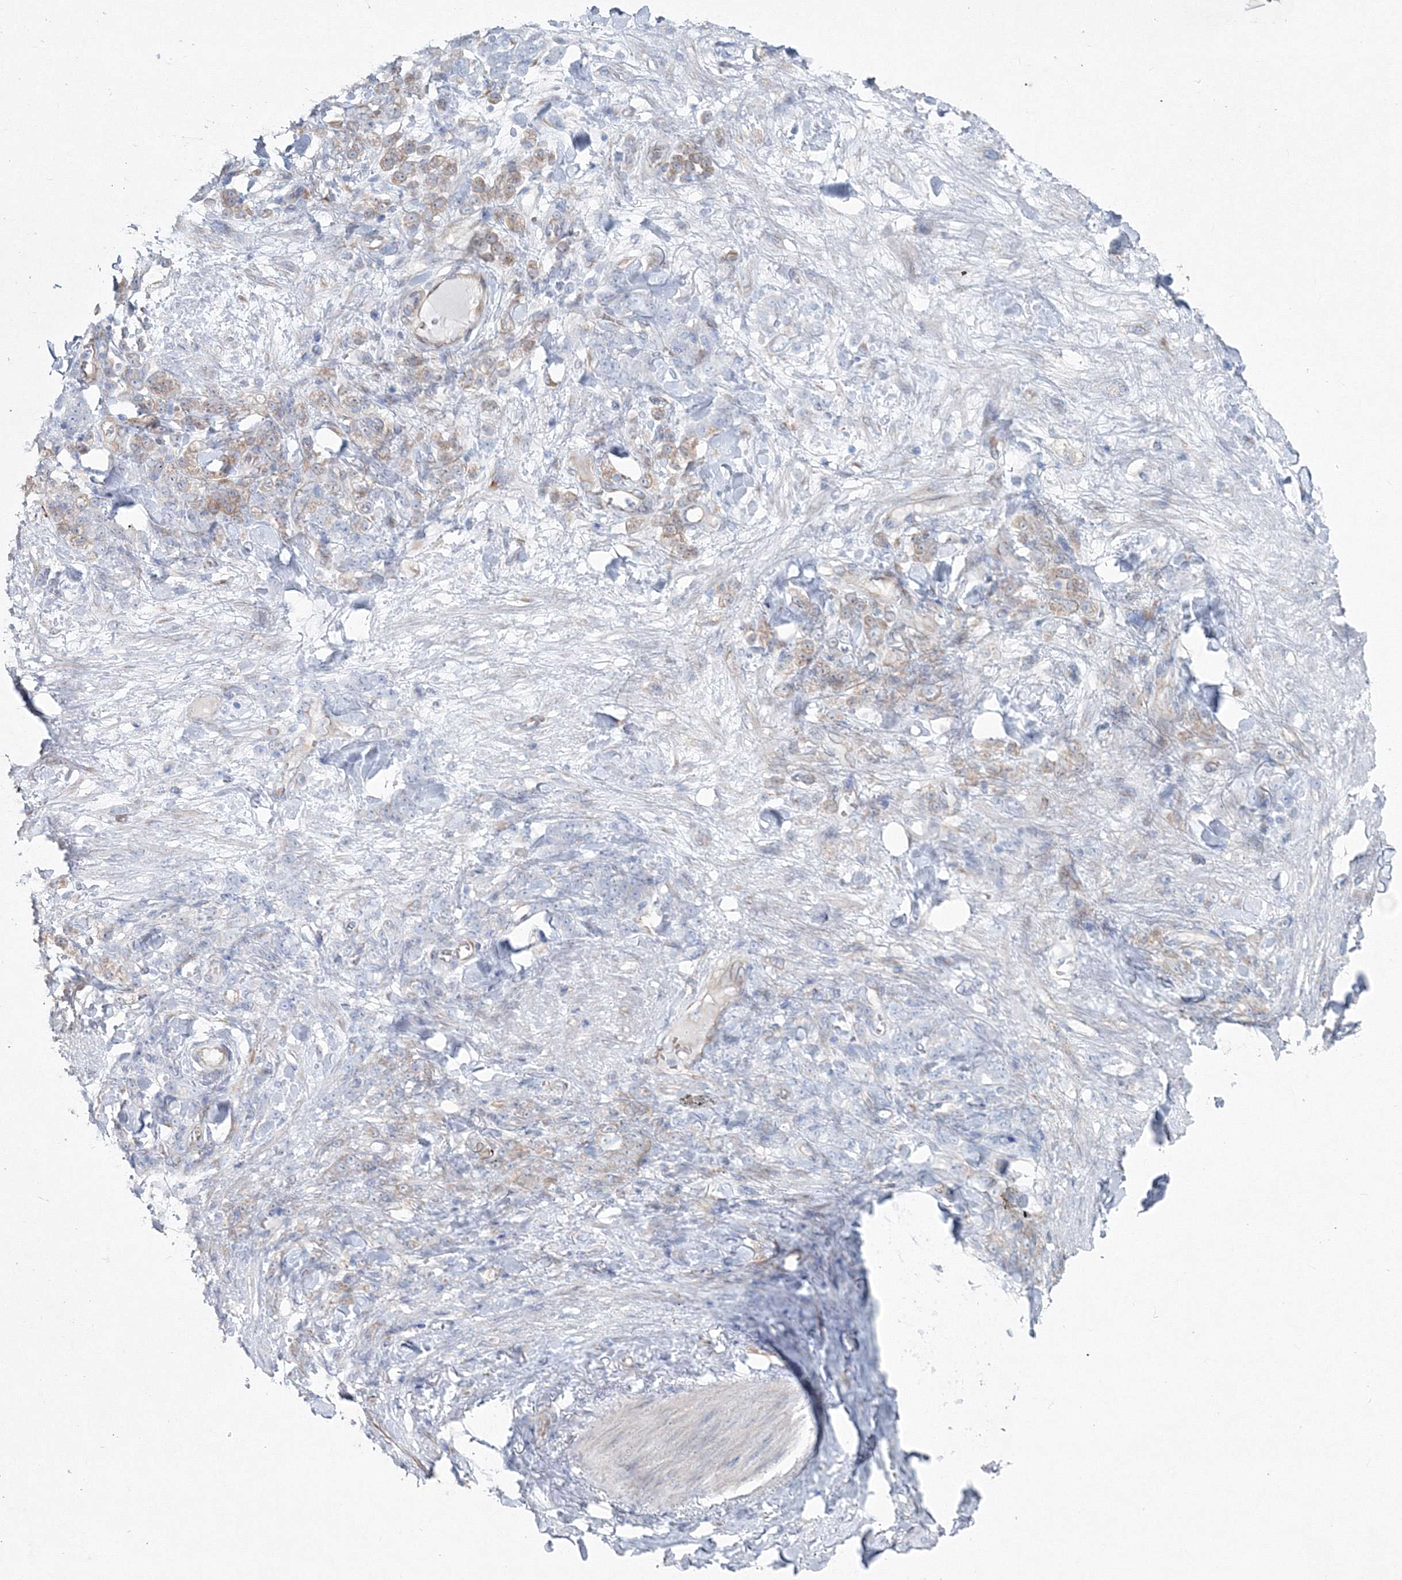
{"staining": {"intensity": "weak", "quantity": "25%-75%", "location": "cytoplasmic/membranous"}, "tissue": "stomach cancer", "cell_type": "Tumor cells", "image_type": "cancer", "snomed": [{"axis": "morphology", "description": "Normal tissue, NOS"}, {"axis": "morphology", "description": "Adenocarcinoma, NOS"}, {"axis": "topography", "description": "Stomach"}], "caption": "Human stomach adenocarcinoma stained with a protein marker demonstrates weak staining in tumor cells.", "gene": "RCN1", "patient": {"sex": "male", "age": 82}}